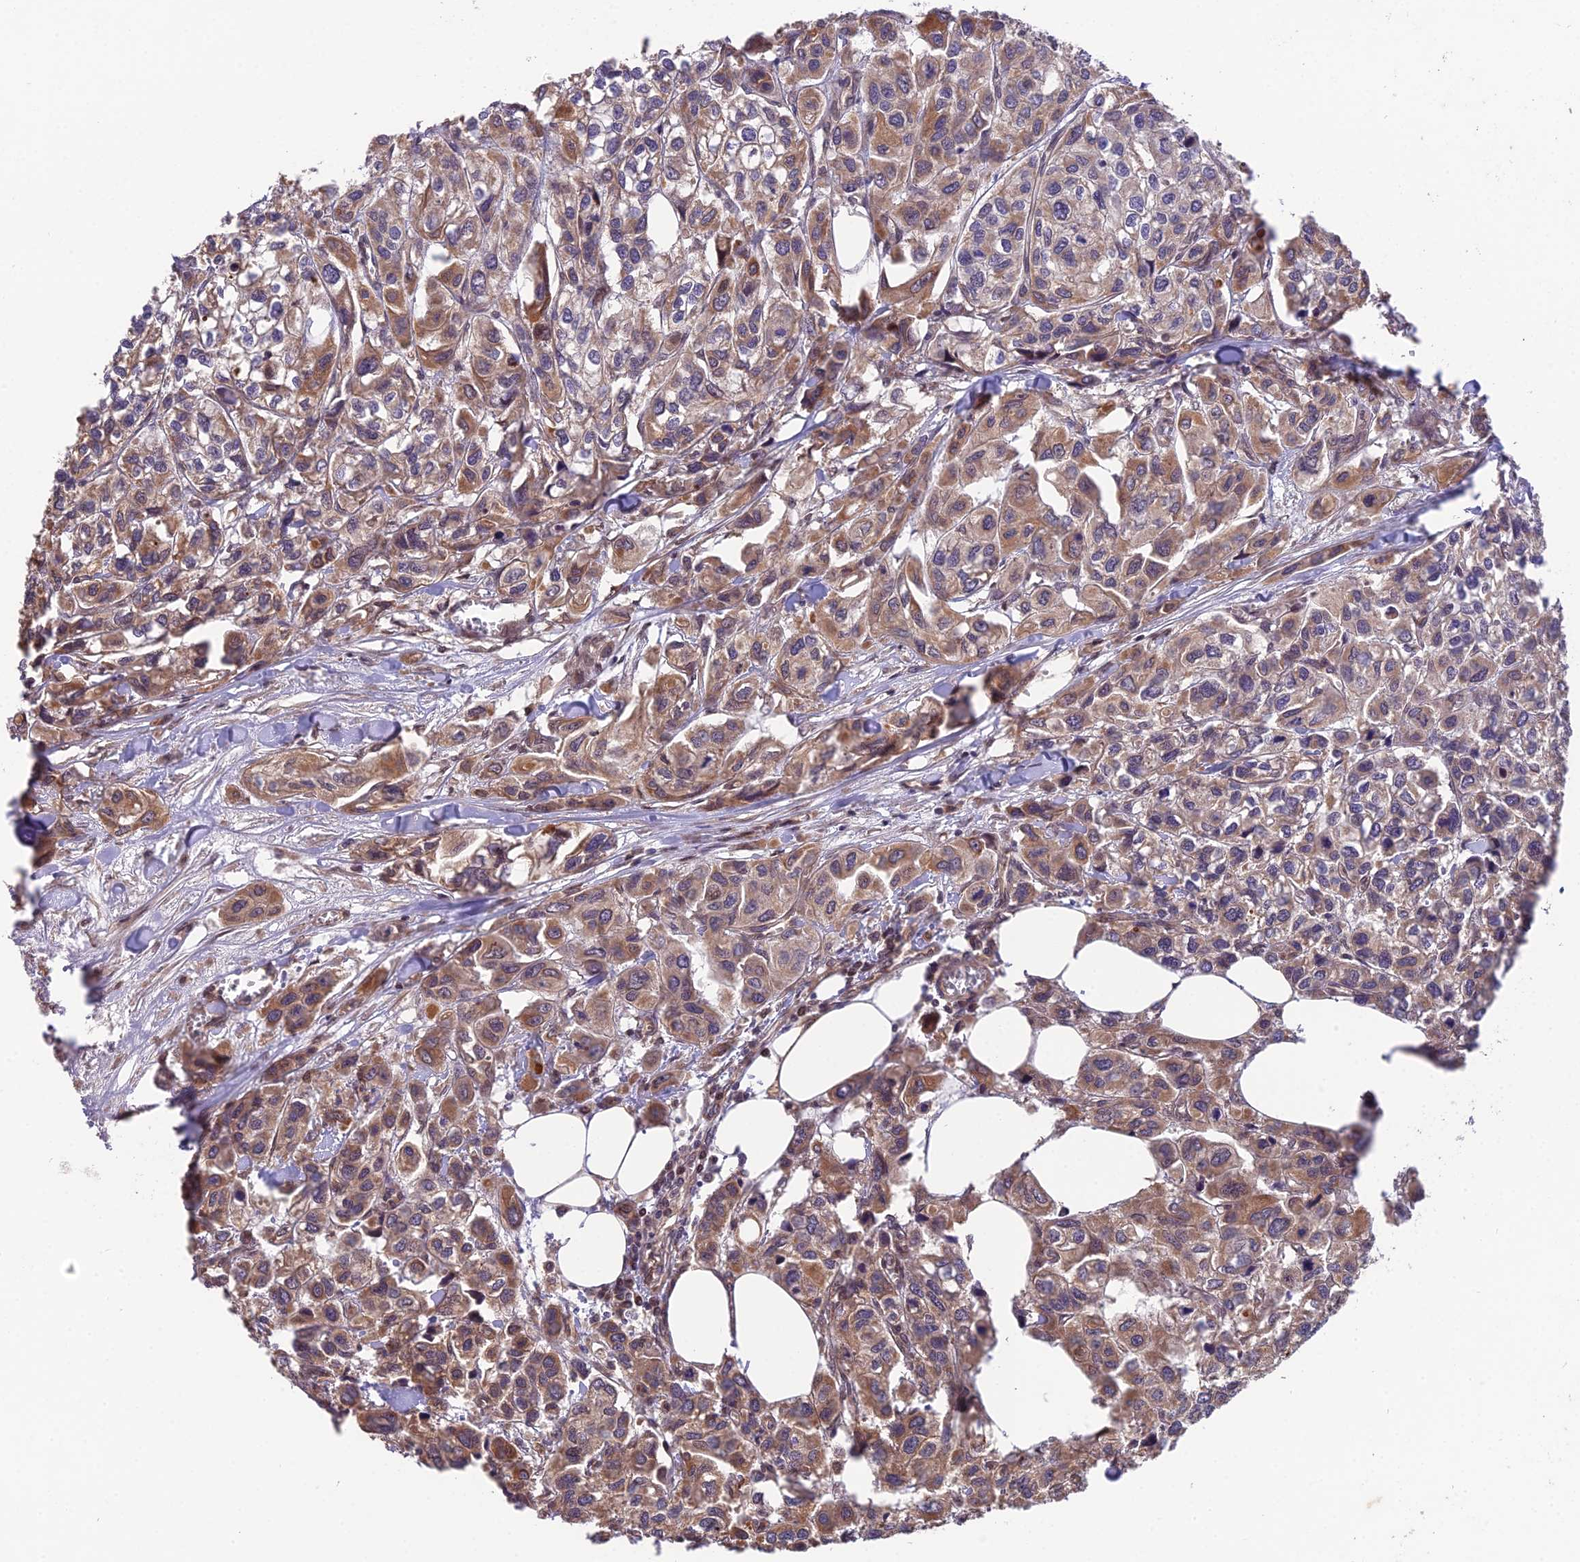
{"staining": {"intensity": "moderate", "quantity": "25%-75%", "location": "cytoplasmic/membranous"}, "tissue": "urothelial cancer", "cell_type": "Tumor cells", "image_type": "cancer", "snomed": [{"axis": "morphology", "description": "Urothelial carcinoma, High grade"}, {"axis": "topography", "description": "Urinary bladder"}], "caption": "Immunohistochemistry (IHC) micrograph of neoplastic tissue: human urothelial carcinoma (high-grade) stained using immunohistochemistry demonstrates medium levels of moderate protein expression localized specifically in the cytoplasmic/membranous of tumor cells, appearing as a cytoplasmic/membranous brown color.", "gene": "CYP2R1", "patient": {"sex": "male", "age": 67}}